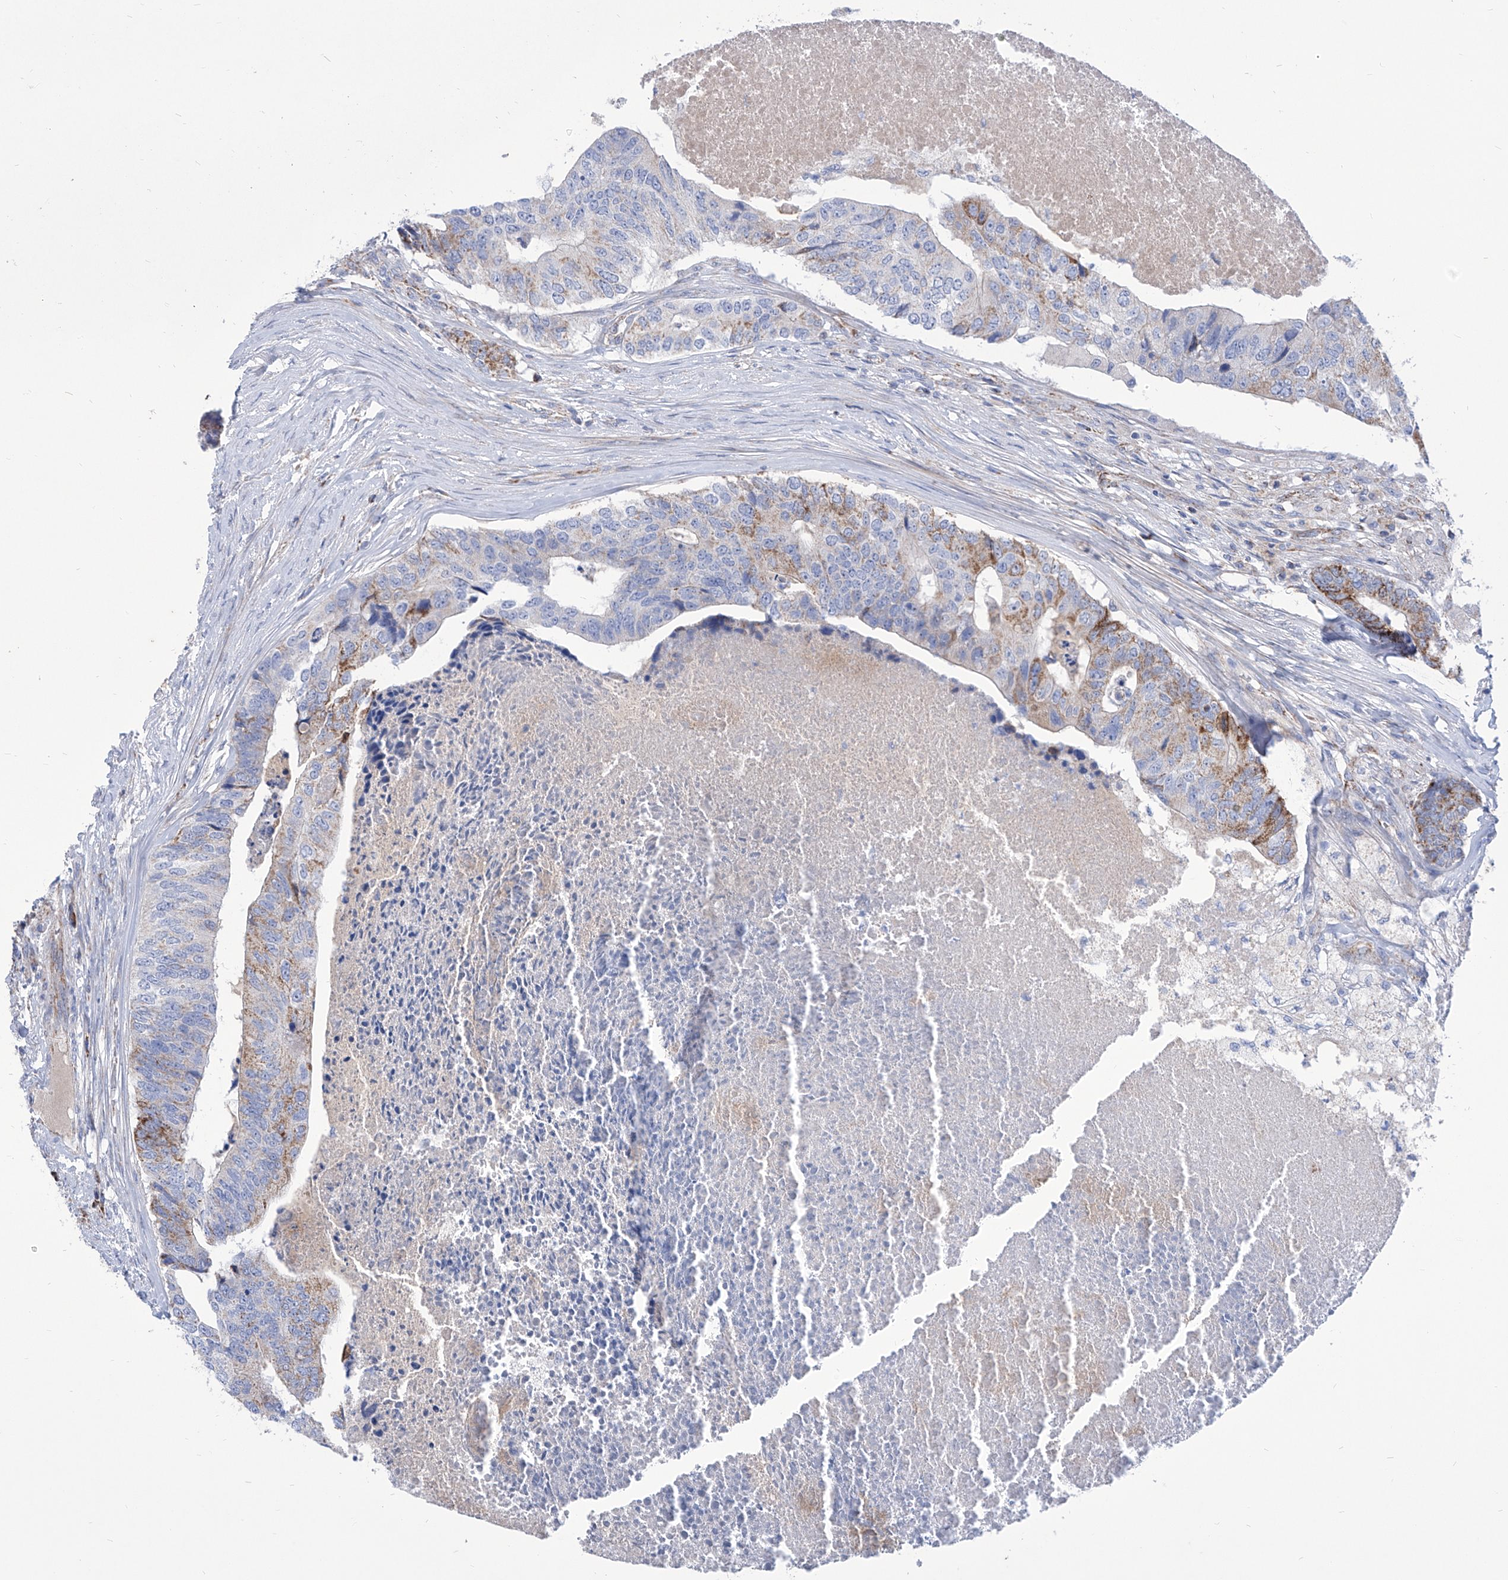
{"staining": {"intensity": "moderate", "quantity": "<25%", "location": "cytoplasmic/membranous"}, "tissue": "colorectal cancer", "cell_type": "Tumor cells", "image_type": "cancer", "snomed": [{"axis": "morphology", "description": "Adenocarcinoma, NOS"}, {"axis": "topography", "description": "Colon"}], "caption": "Protein analysis of colorectal cancer (adenocarcinoma) tissue demonstrates moderate cytoplasmic/membranous staining in about <25% of tumor cells. (IHC, brightfield microscopy, high magnification).", "gene": "SRBD1", "patient": {"sex": "female", "age": 67}}